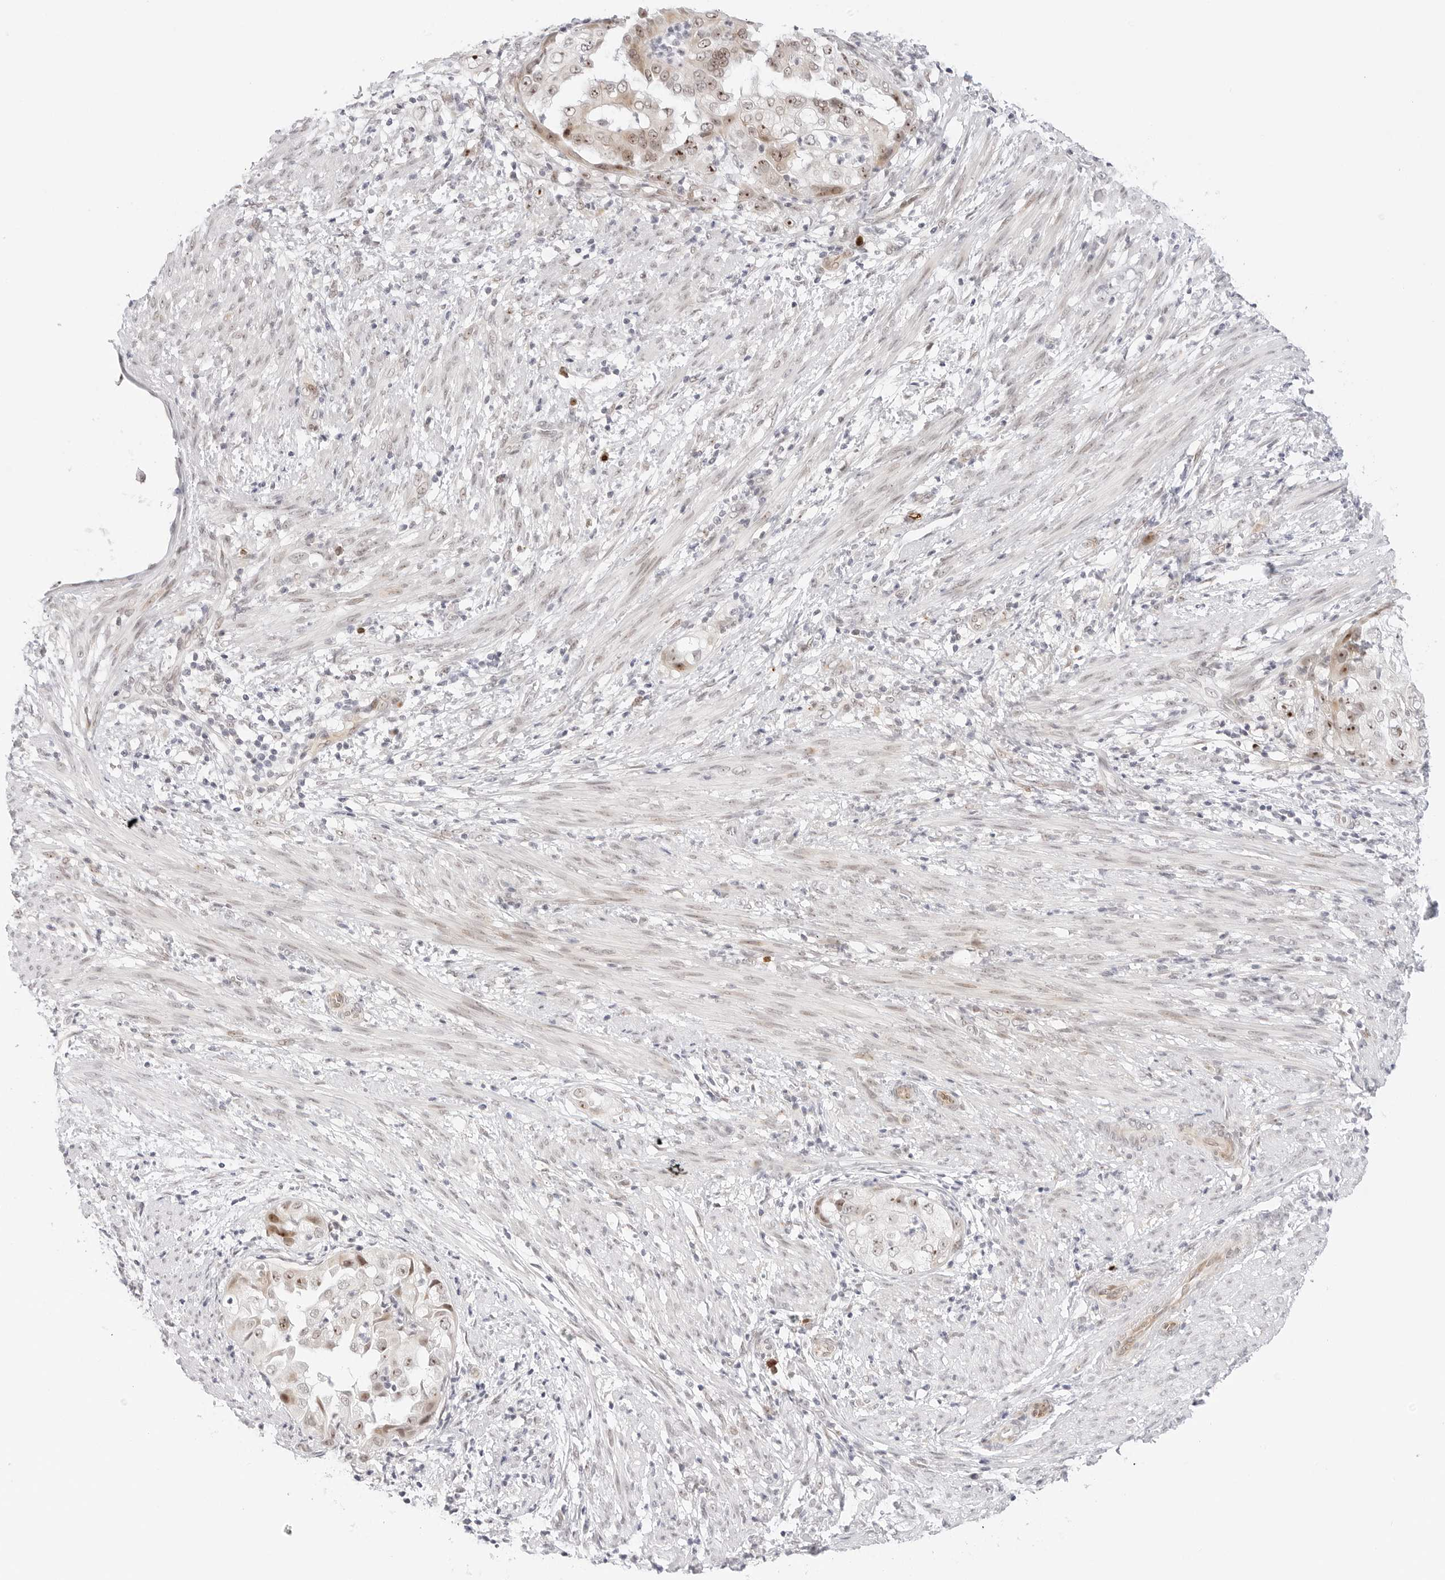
{"staining": {"intensity": "moderate", "quantity": ">75%", "location": "cytoplasmic/membranous,nuclear"}, "tissue": "endometrial cancer", "cell_type": "Tumor cells", "image_type": "cancer", "snomed": [{"axis": "morphology", "description": "Adenocarcinoma, NOS"}, {"axis": "topography", "description": "Endometrium"}], "caption": "Adenocarcinoma (endometrial) was stained to show a protein in brown. There is medium levels of moderate cytoplasmic/membranous and nuclear expression in approximately >75% of tumor cells. The staining was performed using DAB to visualize the protein expression in brown, while the nuclei were stained in blue with hematoxylin (Magnification: 20x).", "gene": "HIPK3", "patient": {"sex": "female", "age": 85}}